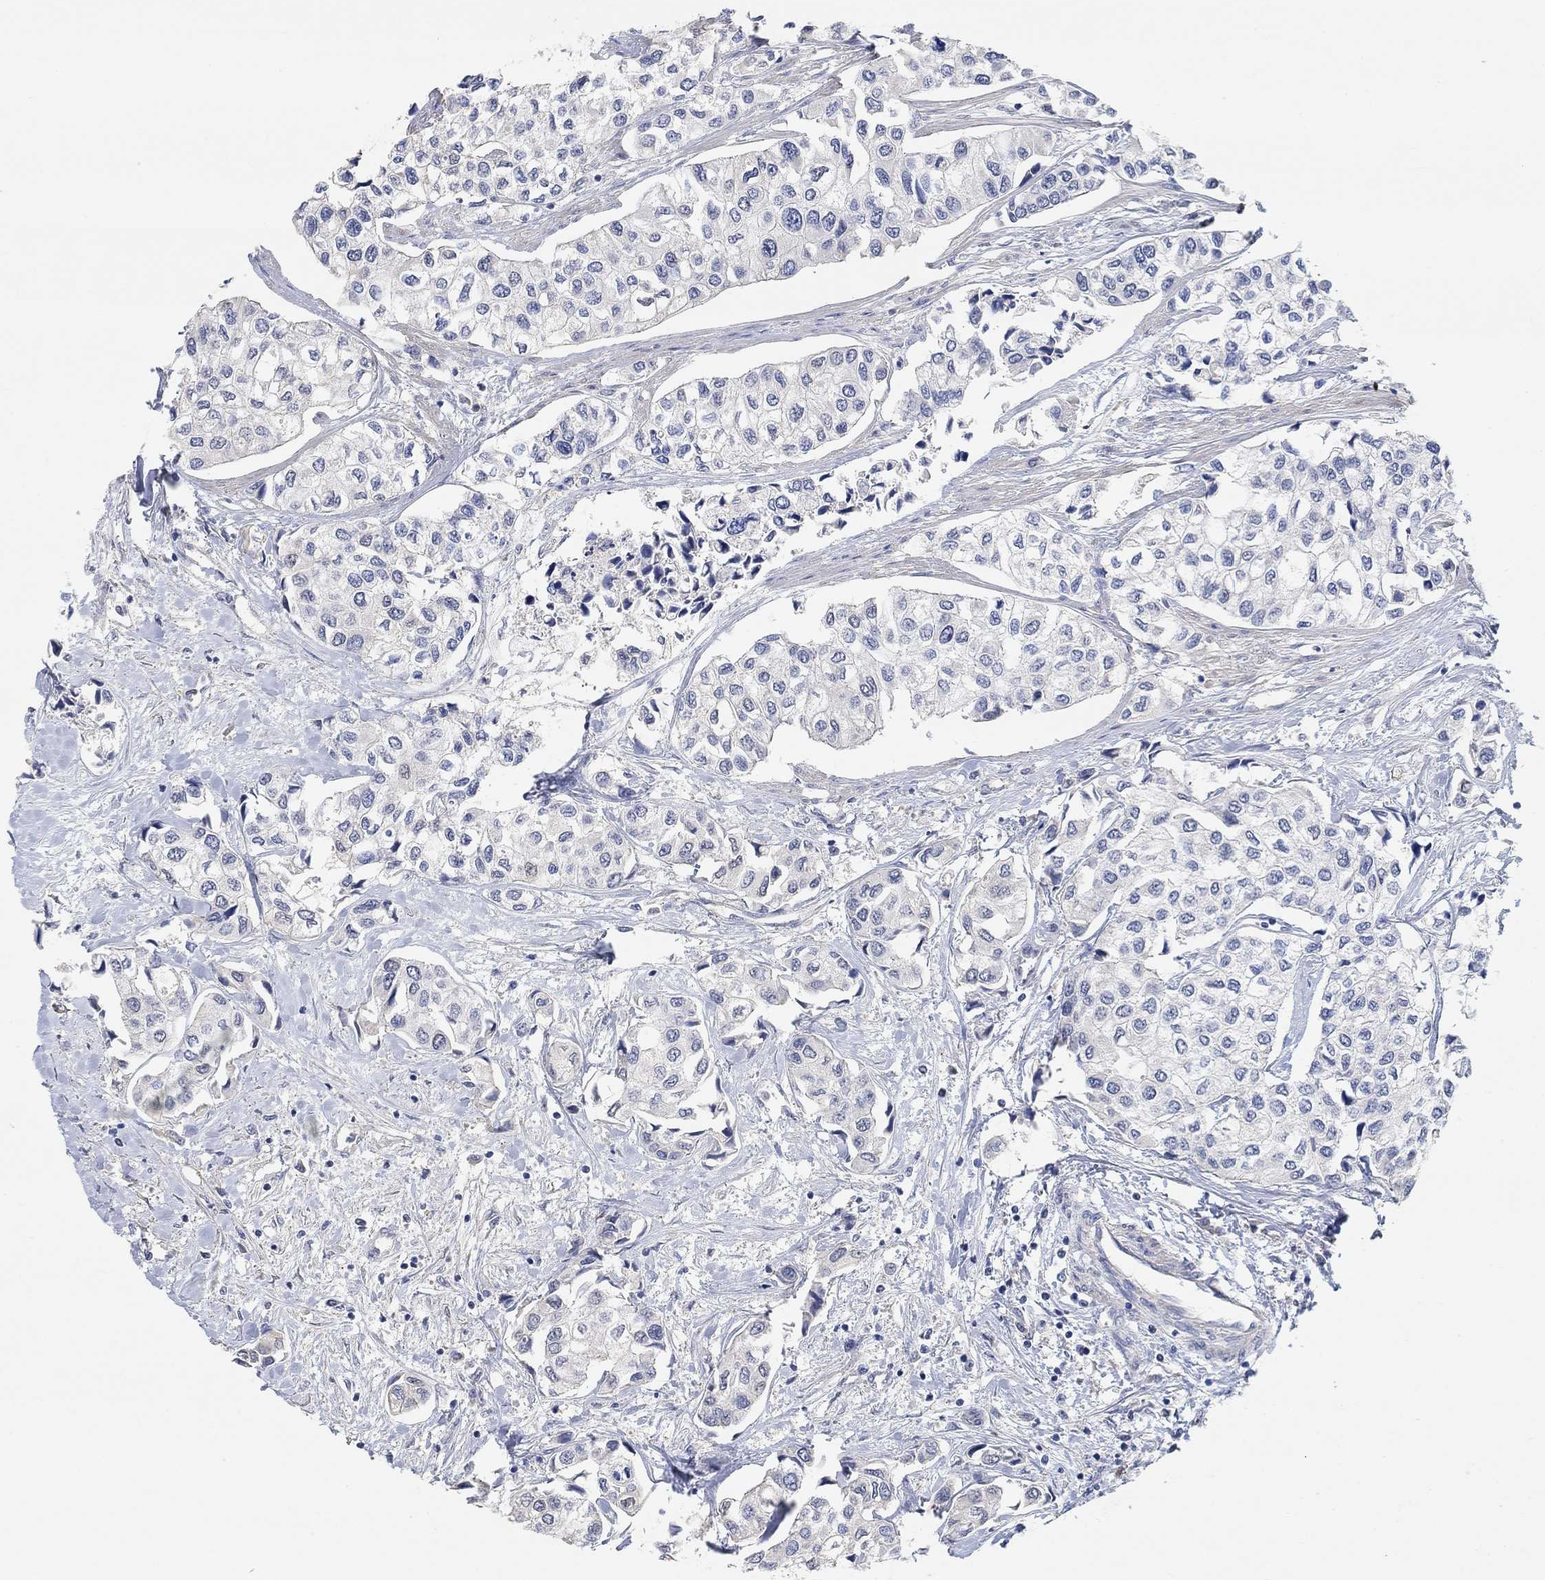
{"staining": {"intensity": "negative", "quantity": "none", "location": "none"}, "tissue": "urothelial cancer", "cell_type": "Tumor cells", "image_type": "cancer", "snomed": [{"axis": "morphology", "description": "Urothelial carcinoma, High grade"}, {"axis": "topography", "description": "Urinary bladder"}], "caption": "IHC of human urothelial cancer demonstrates no staining in tumor cells. The staining is performed using DAB (3,3'-diaminobenzidine) brown chromogen with nuclei counter-stained in using hematoxylin.", "gene": "SYT16", "patient": {"sex": "male", "age": 73}}